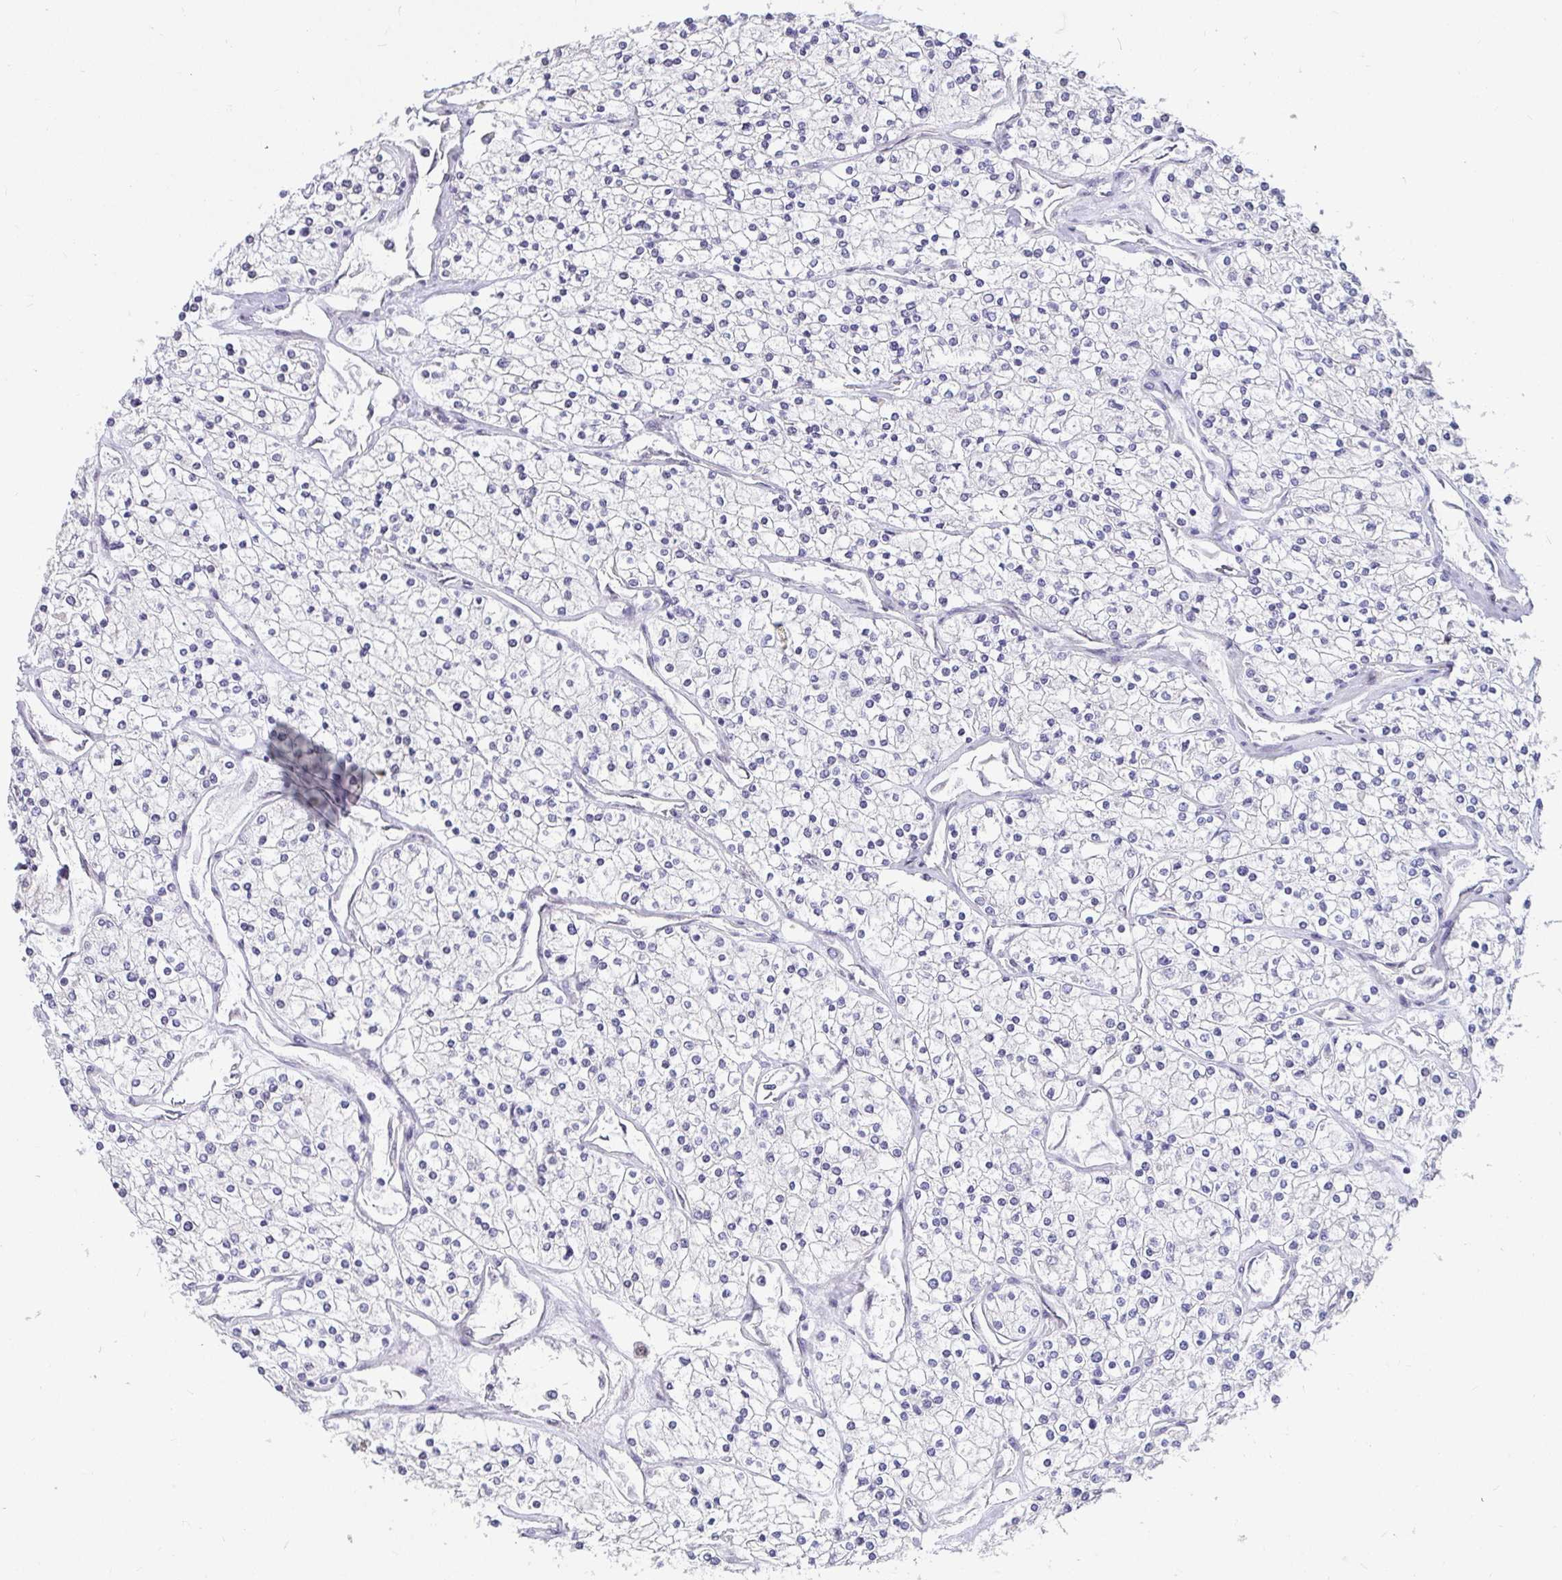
{"staining": {"intensity": "negative", "quantity": "none", "location": "none"}, "tissue": "renal cancer", "cell_type": "Tumor cells", "image_type": "cancer", "snomed": [{"axis": "morphology", "description": "Adenocarcinoma, NOS"}, {"axis": "topography", "description": "Kidney"}], "caption": "This histopathology image is of adenocarcinoma (renal) stained with immunohistochemistry (IHC) to label a protein in brown with the nuclei are counter-stained blue. There is no expression in tumor cells.", "gene": "ANLN", "patient": {"sex": "male", "age": 80}}